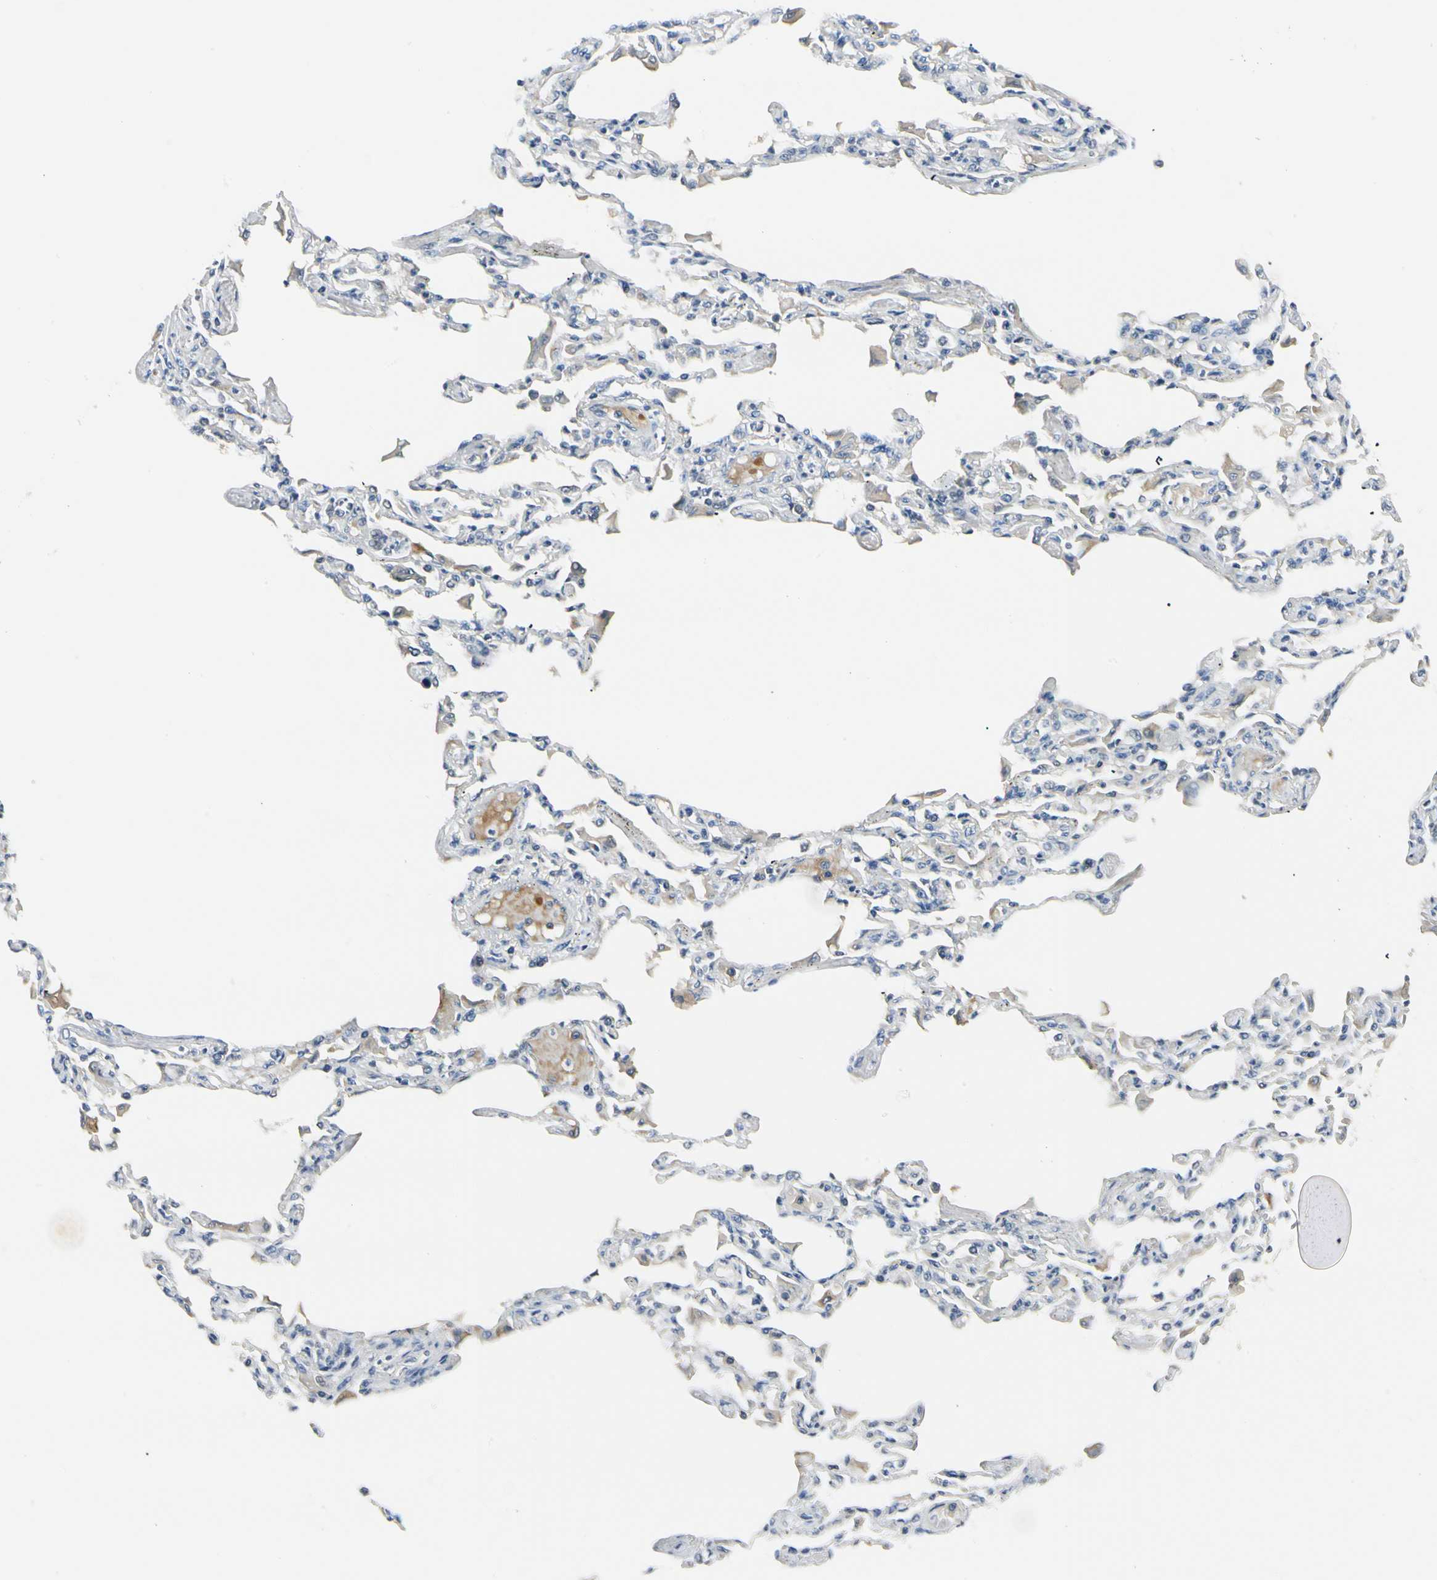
{"staining": {"intensity": "negative", "quantity": "none", "location": "none"}, "tissue": "adipose tissue", "cell_type": "Adipocytes", "image_type": "normal", "snomed": [{"axis": "morphology", "description": "Normal tissue, NOS"}, {"axis": "topography", "description": "Bronchus"}, {"axis": "topography", "description": "Lung"}], "caption": "DAB immunohistochemical staining of benign human adipose tissue reveals no significant expression in adipocytes. The staining was performed using DAB (3,3'-diaminobenzidine) to visualize the protein expression in brown, while the nuclei were stained in blue with hematoxylin (Magnification: 20x).", "gene": "CA1", "patient": {"sex": "female", "age": 49}}